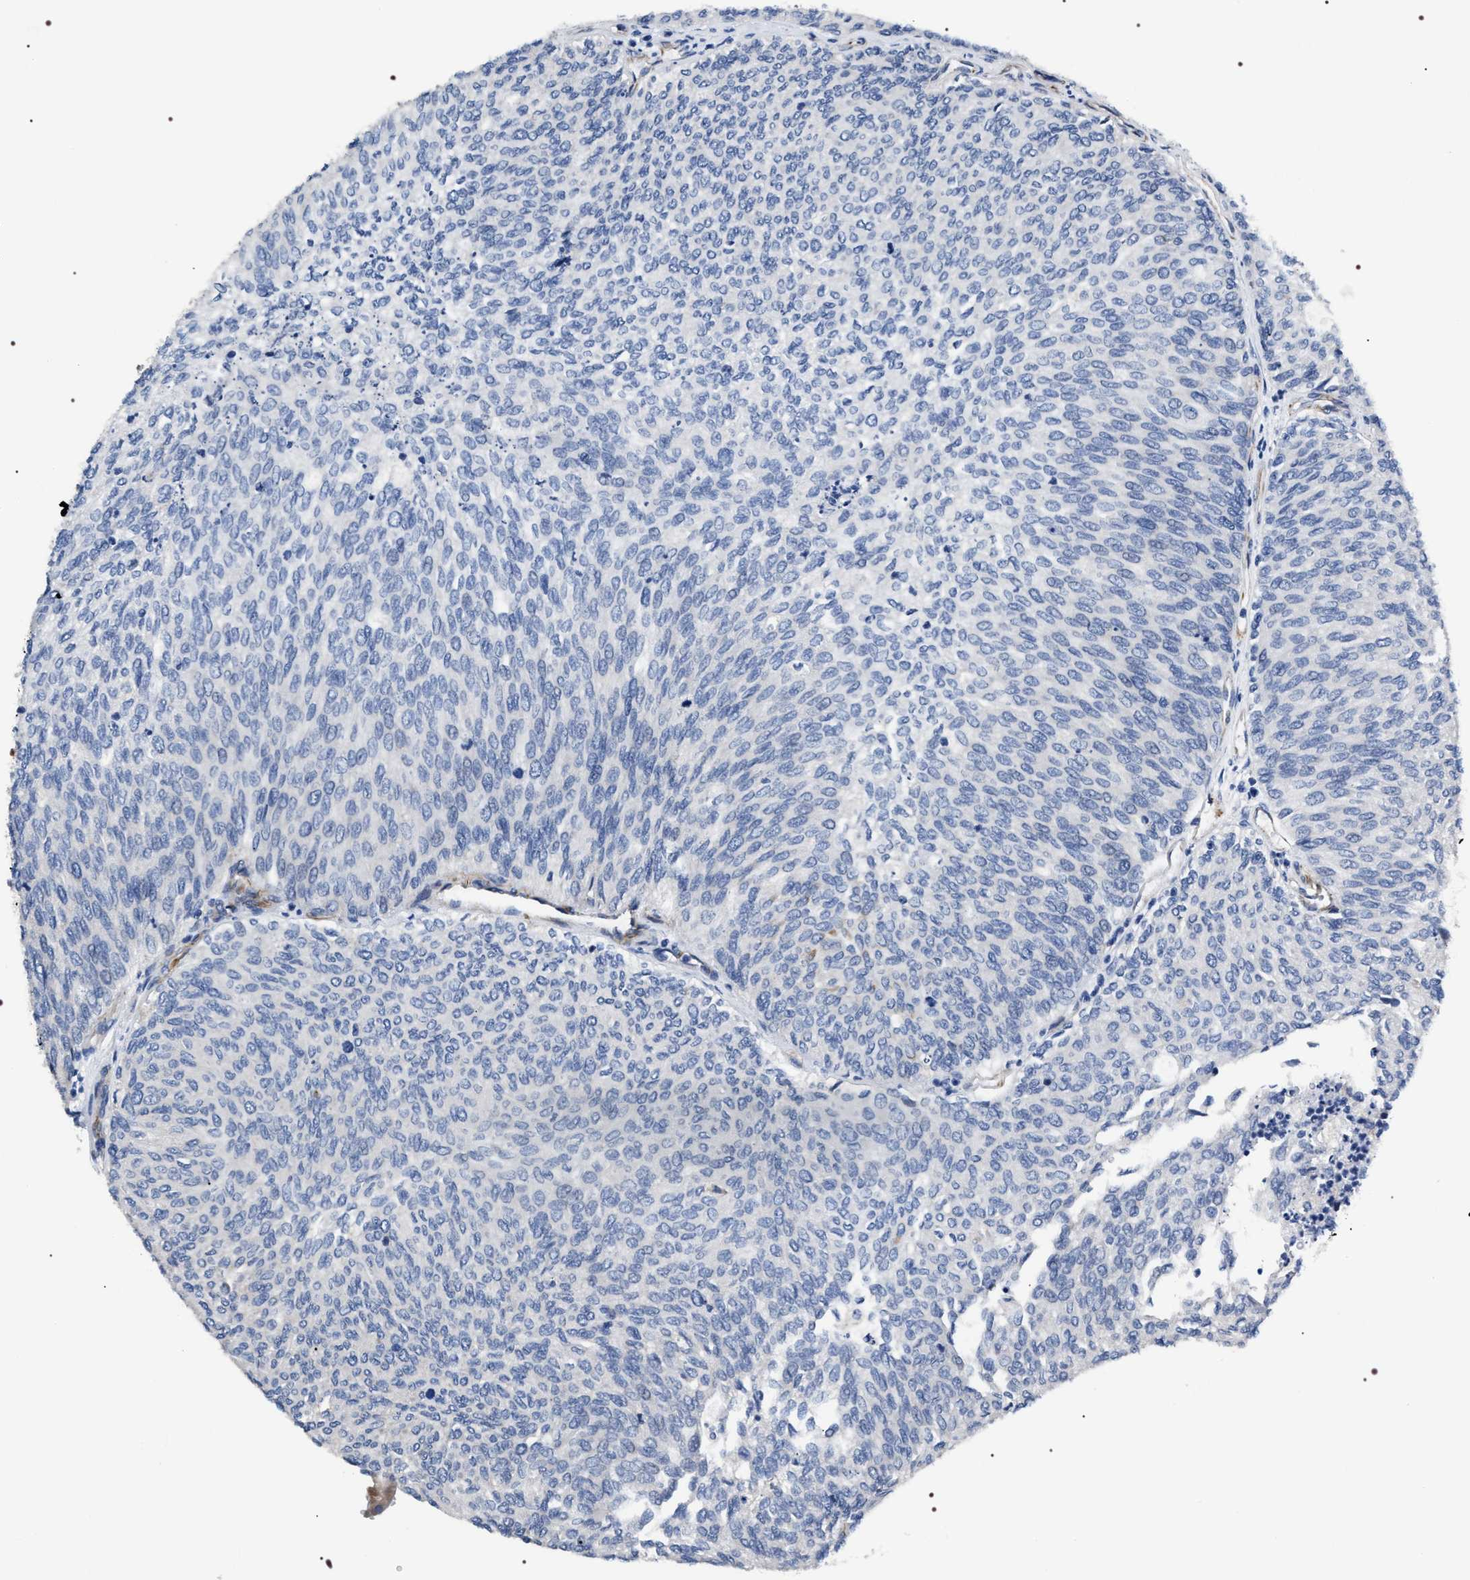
{"staining": {"intensity": "negative", "quantity": "none", "location": "none"}, "tissue": "urothelial cancer", "cell_type": "Tumor cells", "image_type": "cancer", "snomed": [{"axis": "morphology", "description": "Urothelial carcinoma, Low grade"}, {"axis": "topography", "description": "Urinary bladder"}], "caption": "Photomicrograph shows no protein positivity in tumor cells of urothelial carcinoma (low-grade) tissue. The staining was performed using DAB (3,3'-diaminobenzidine) to visualize the protein expression in brown, while the nuclei were stained in blue with hematoxylin (Magnification: 20x).", "gene": "PKD1L1", "patient": {"sex": "female", "age": 79}}